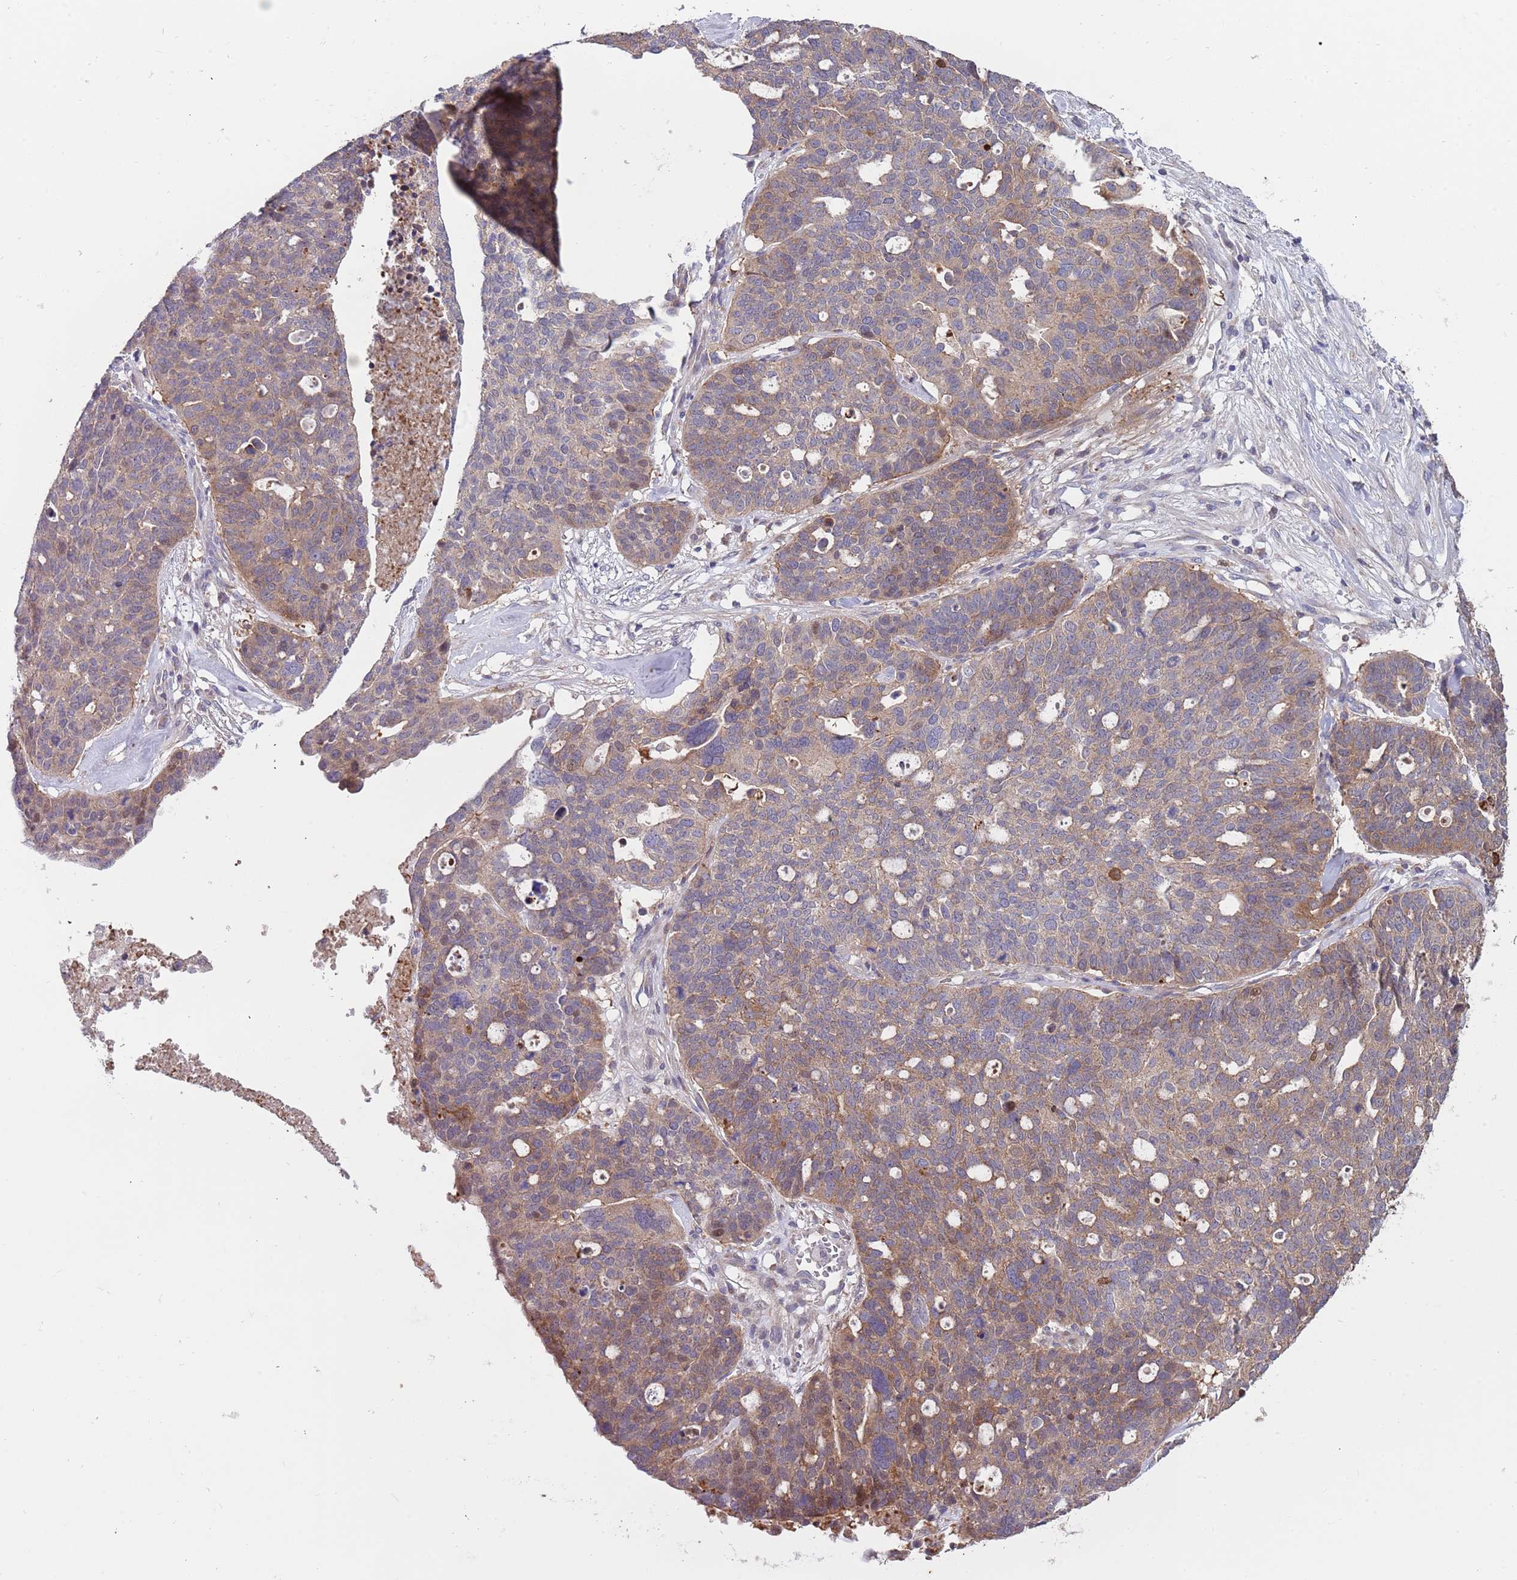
{"staining": {"intensity": "moderate", "quantity": "25%-75%", "location": "cytoplasmic/membranous"}, "tissue": "ovarian cancer", "cell_type": "Tumor cells", "image_type": "cancer", "snomed": [{"axis": "morphology", "description": "Cystadenocarcinoma, serous, NOS"}, {"axis": "topography", "description": "Ovary"}], "caption": "Immunohistochemistry micrograph of ovarian serous cystadenocarcinoma stained for a protein (brown), which reveals medium levels of moderate cytoplasmic/membranous positivity in approximately 25%-75% of tumor cells.", "gene": "ABCC10", "patient": {"sex": "female", "age": 59}}